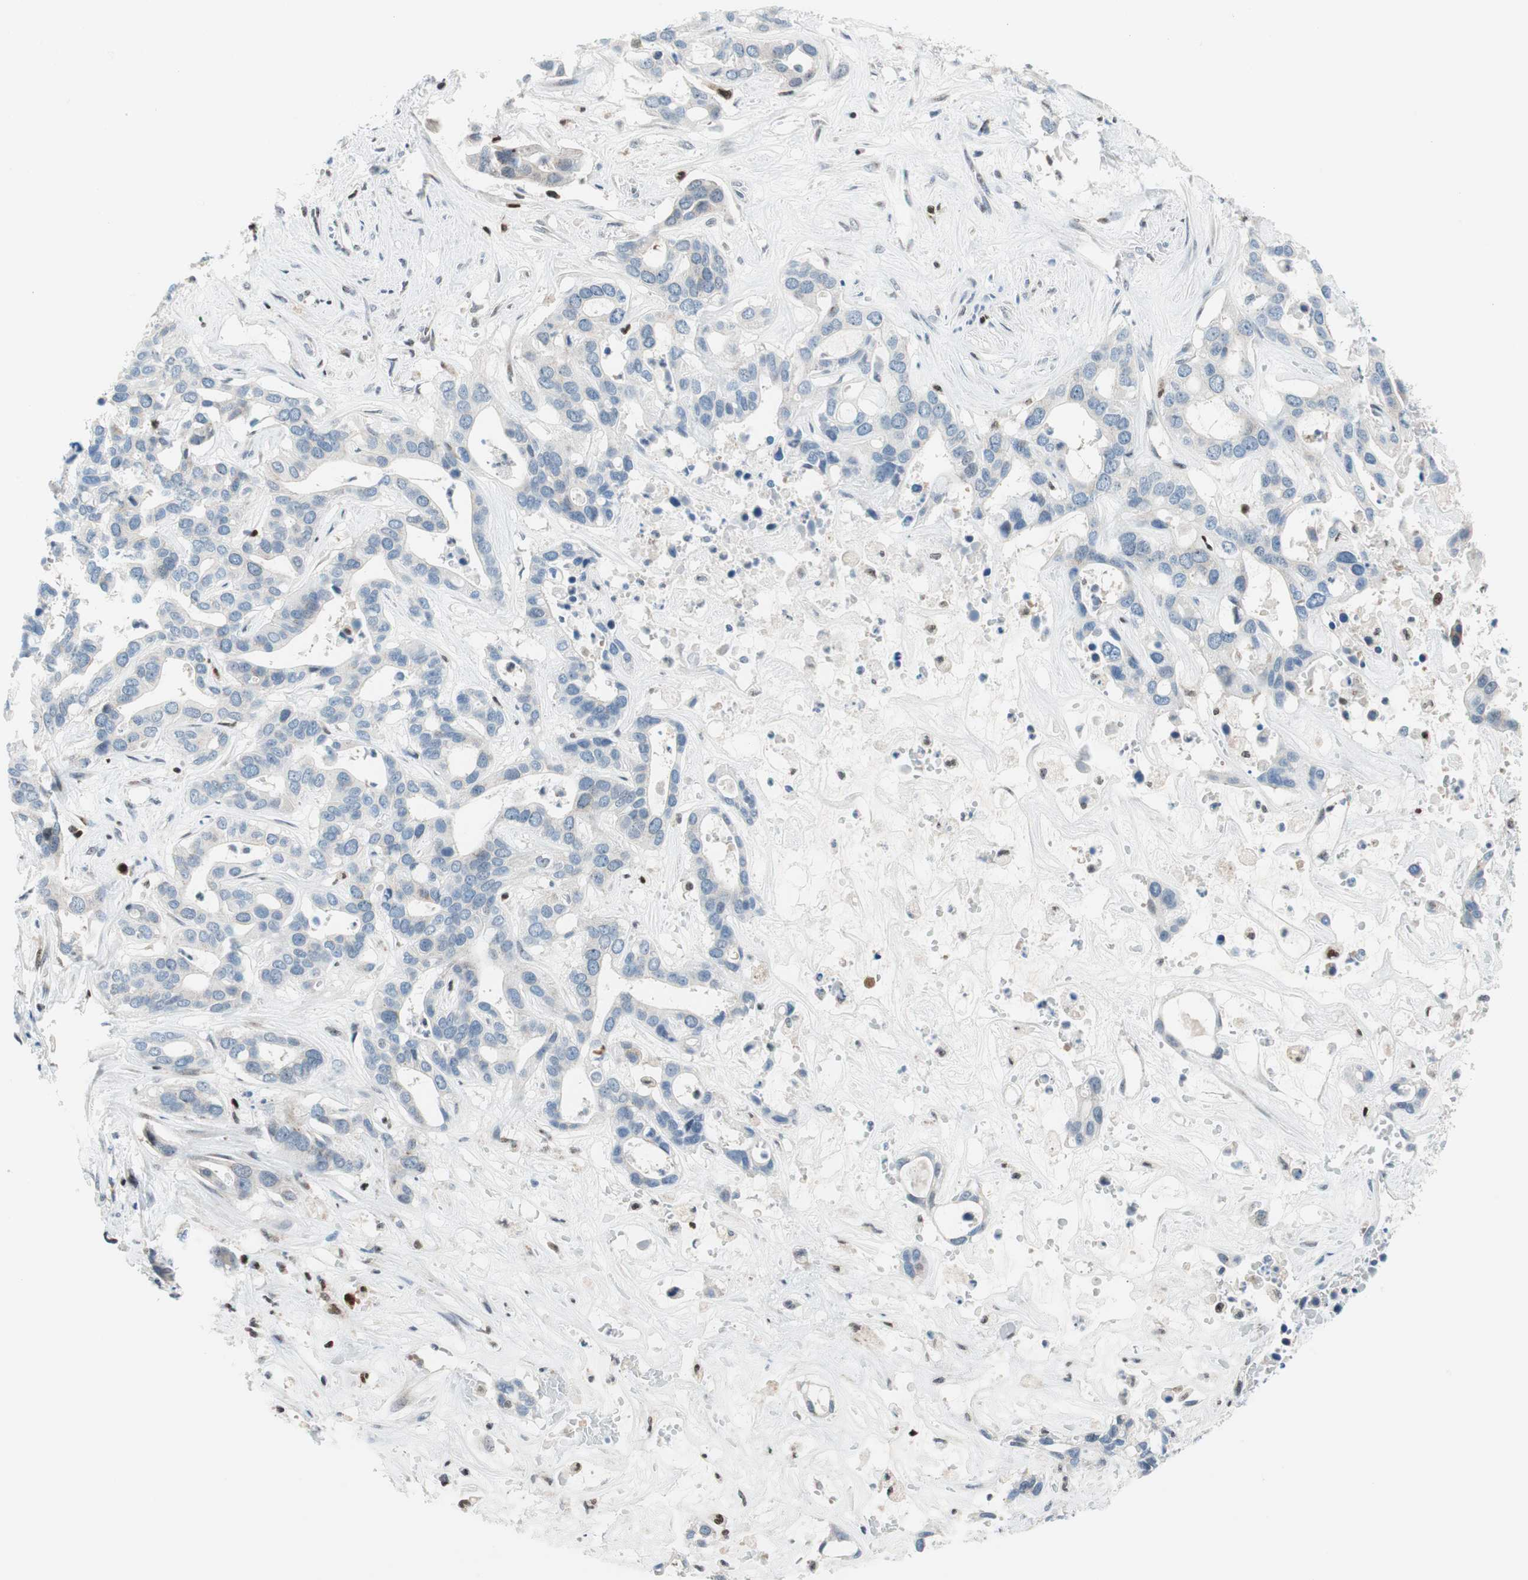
{"staining": {"intensity": "moderate", "quantity": "25%-75%", "location": "cytoplasmic/membranous"}, "tissue": "liver cancer", "cell_type": "Tumor cells", "image_type": "cancer", "snomed": [{"axis": "morphology", "description": "Cholangiocarcinoma"}, {"axis": "topography", "description": "Liver"}], "caption": "This micrograph shows IHC staining of human cholangiocarcinoma (liver), with medium moderate cytoplasmic/membranous staining in approximately 25%-75% of tumor cells.", "gene": "RGS10", "patient": {"sex": "female", "age": 65}}